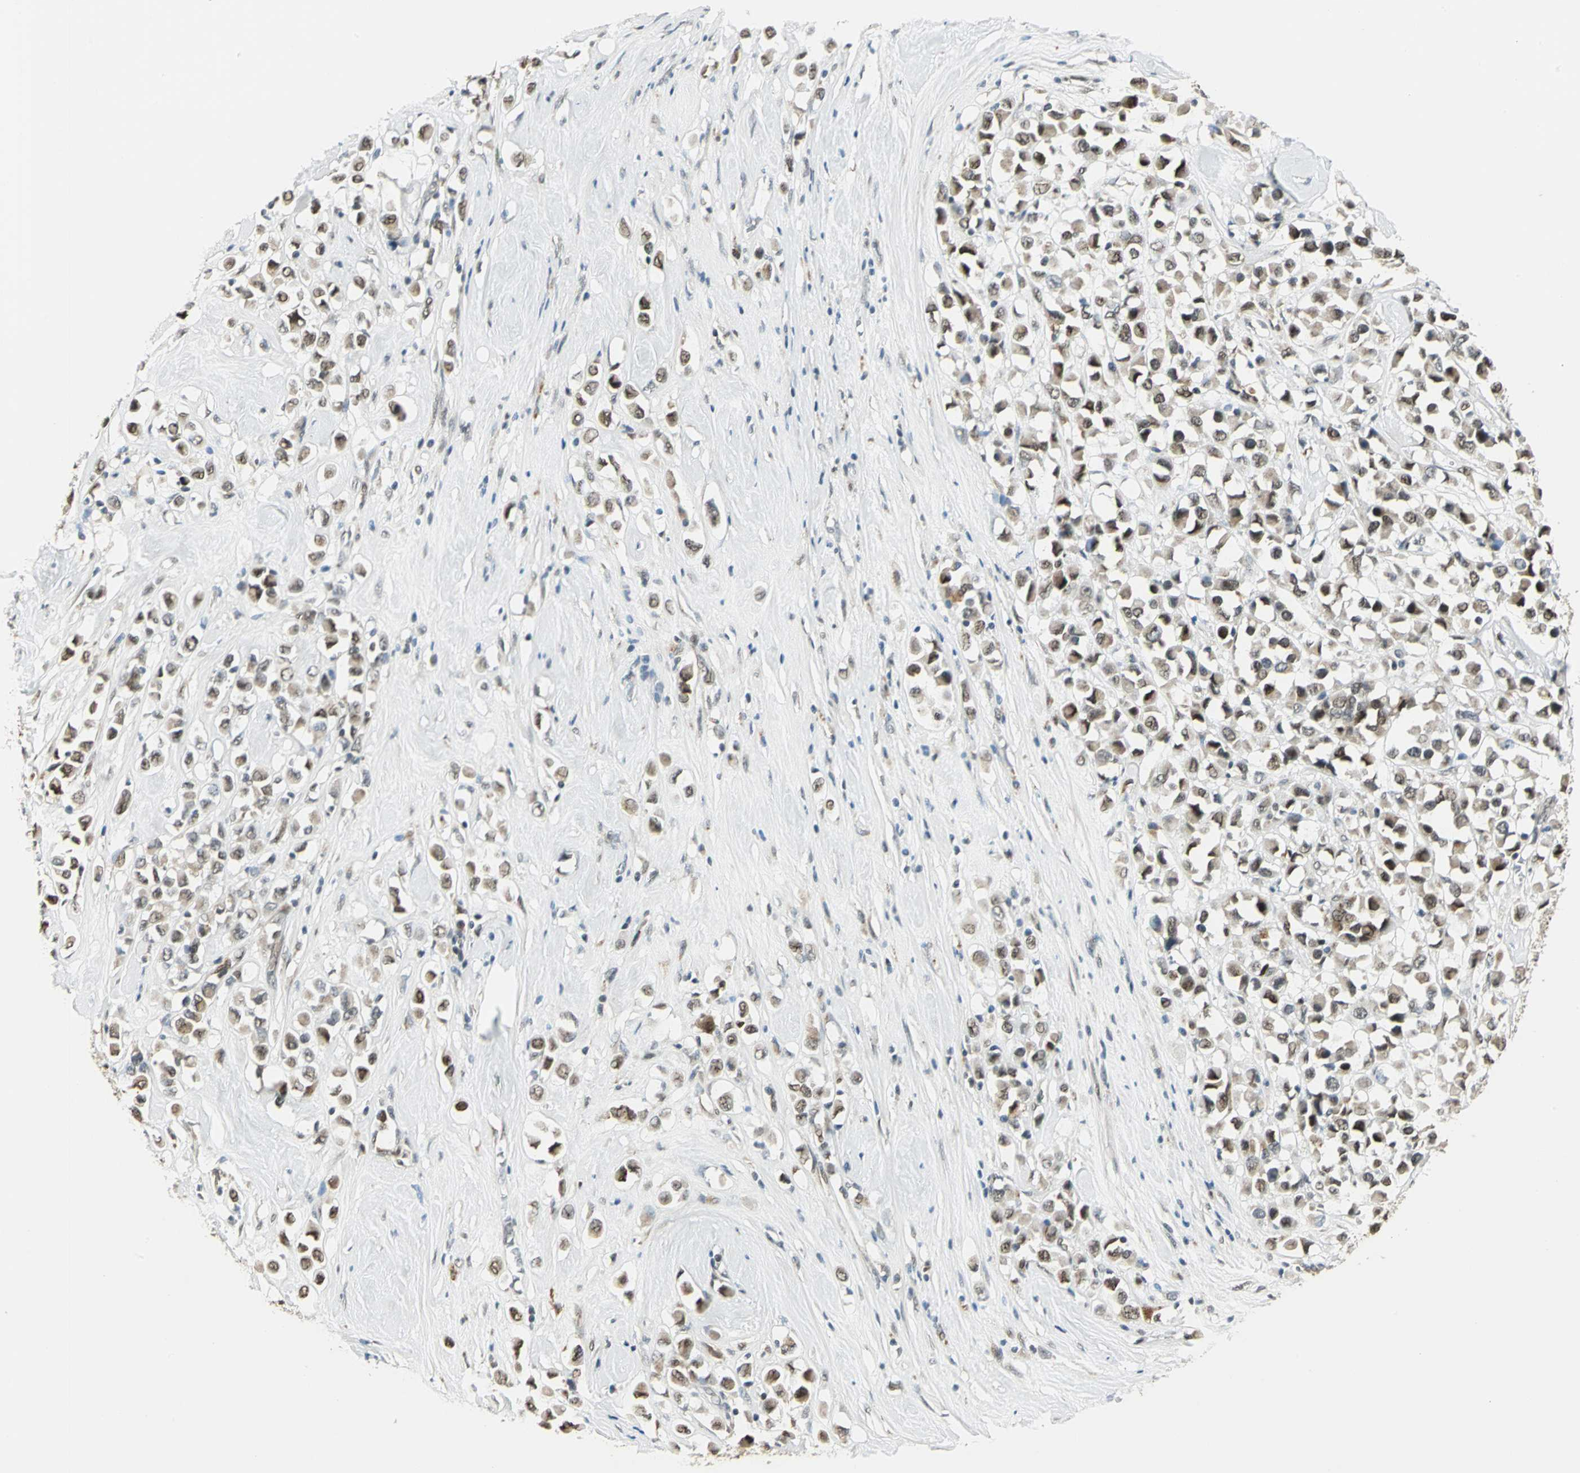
{"staining": {"intensity": "moderate", "quantity": "25%-75%", "location": "cytoplasmic/membranous,nuclear"}, "tissue": "breast cancer", "cell_type": "Tumor cells", "image_type": "cancer", "snomed": [{"axis": "morphology", "description": "Duct carcinoma"}, {"axis": "topography", "description": "Breast"}], "caption": "The histopathology image displays a brown stain indicating the presence of a protein in the cytoplasmic/membranous and nuclear of tumor cells in breast cancer.", "gene": "RAD17", "patient": {"sex": "female", "age": 61}}